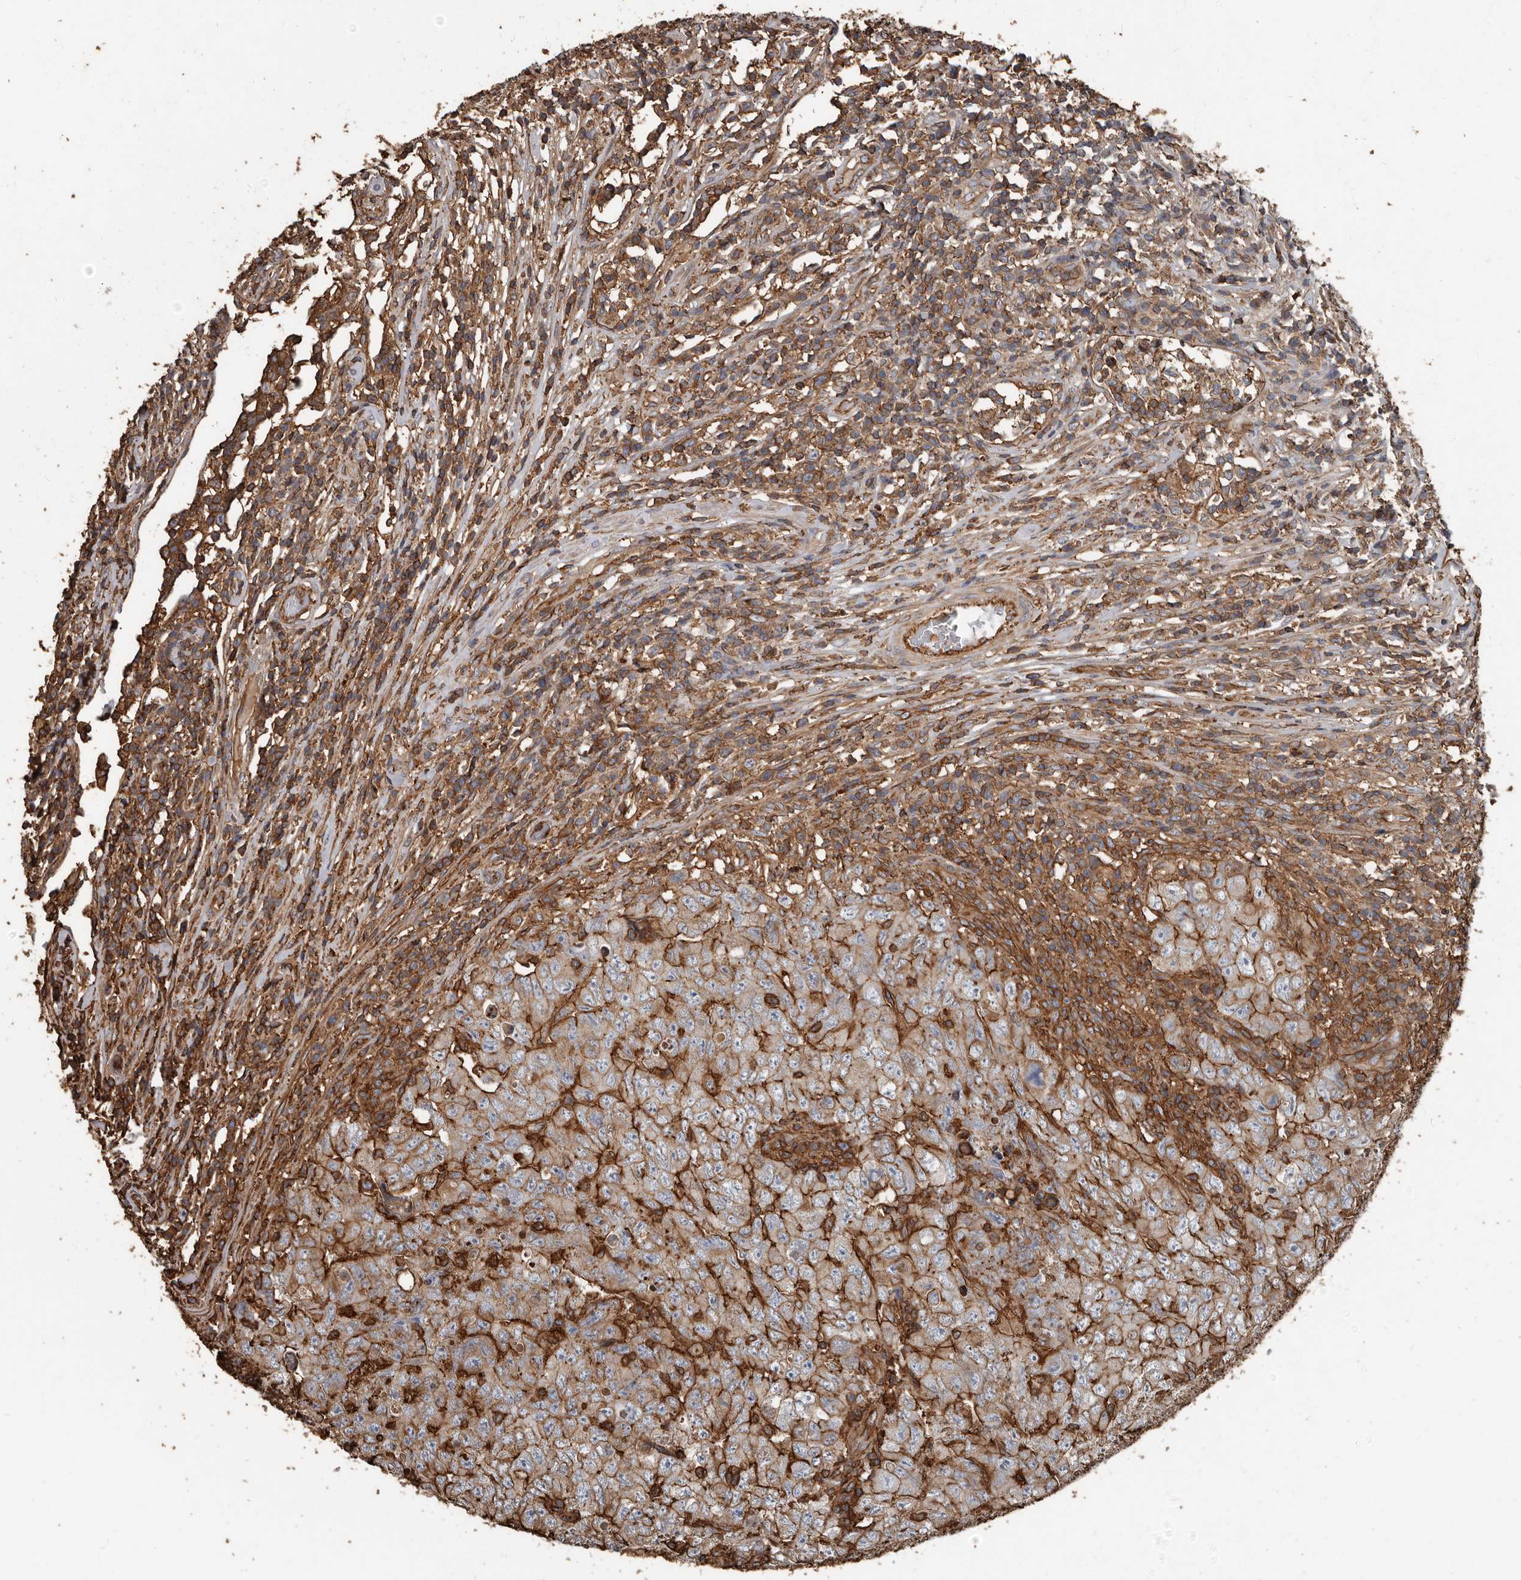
{"staining": {"intensity": "strong", "quantity": "25%-75%", "location": "cytoplasmic/membranous"}, "tissue": "testis cancer", "cell_type": "Tumor cells", "image_type": "cancer", "snomed": [{"axis": "morphology", "description": "Carcinoma, Embryonal, NOS"}, {"axis": "topography", "description": "Testis"}], "caption": "Brown immunohistochemical staining in human testis embryonal carcinoma reveals strong cytoplasmic/membranous expression in approximately 25%-75% of tumor cells. Nuclei are stained in blue.", "gene": "DENND6B", "patient": {"sex": "male", "age": 26}}